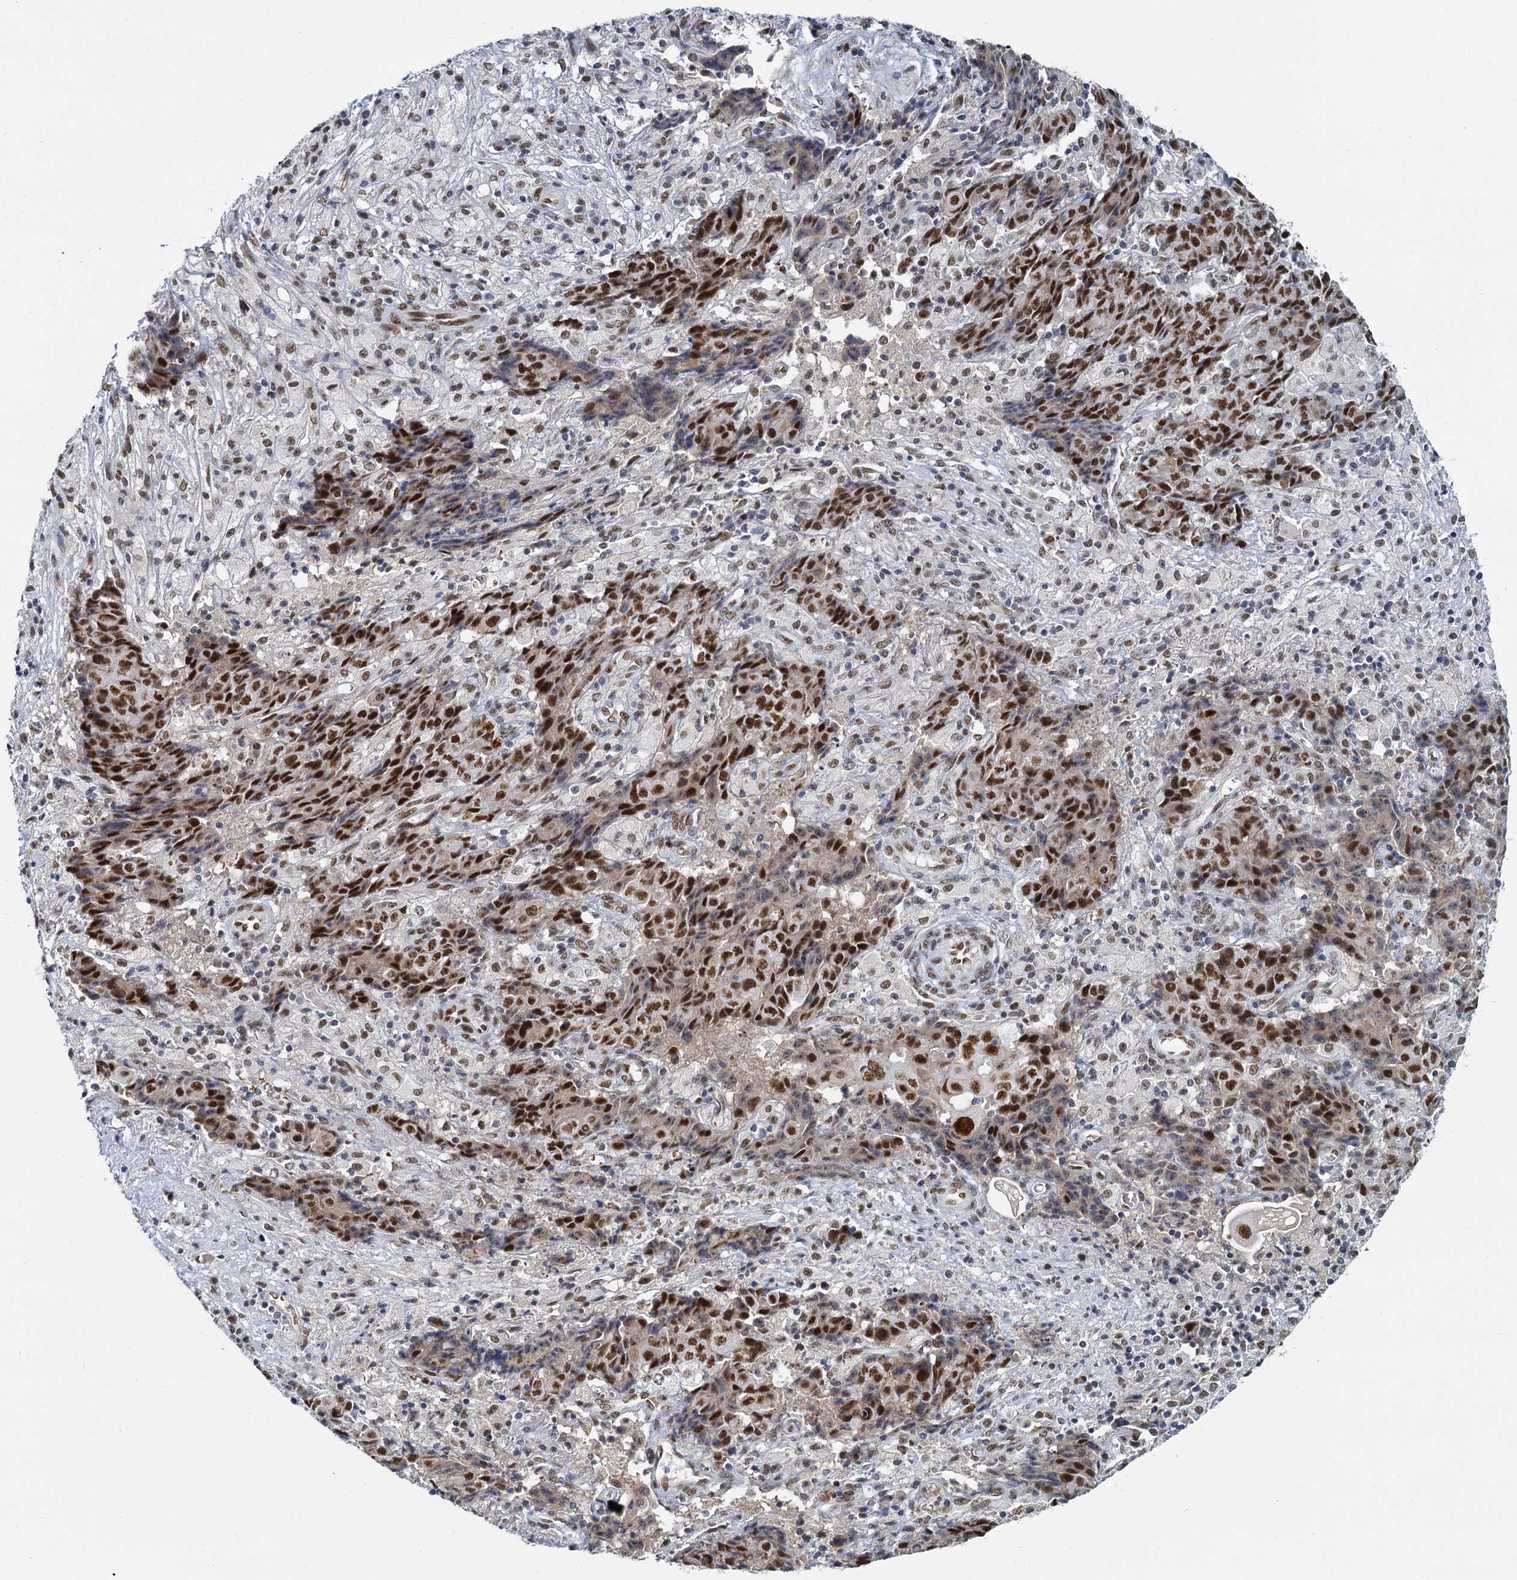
{"staining": {"intensity": "strong", "quantity": ">75%", "location": "nuclear"}, "tissue": "ovarian cancer", "cell_type": "Tumor cells", "image_type": "cancer", "snomed": [{"axis": "morphology", "description": "Carcinoma, endometroid"}, {"axis": "topography", "description": "Ovary"}], "caption": "Ovarian cancer stained with DAB immunohistochemistry (IHC) exhibits high levels of strong nuclear positivity in approximately >75% of tumor cells.", "gene": "RPRD1A", "patient": {"sex": "female", "age": 42}}